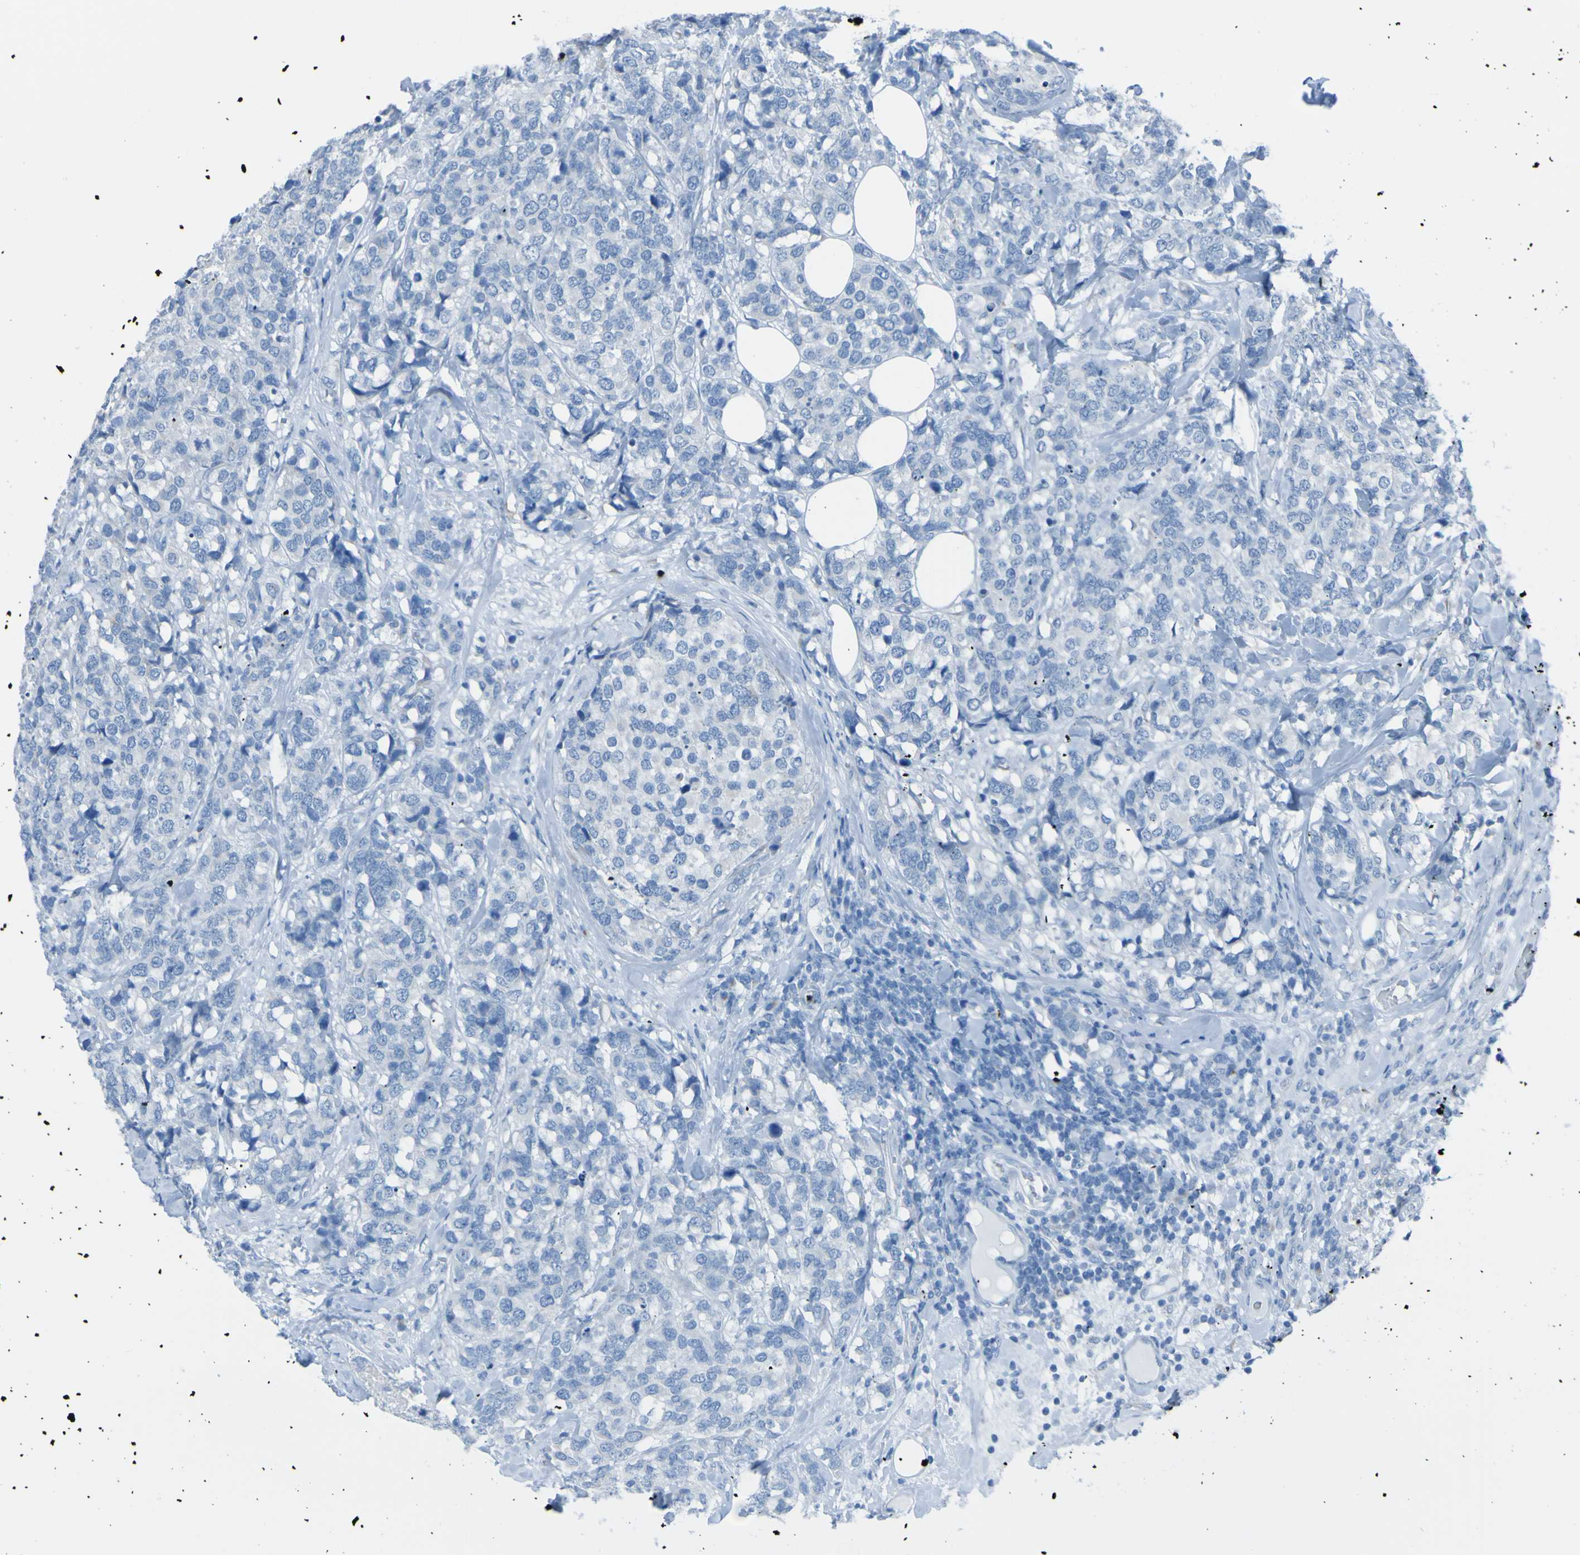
{"staining": {"intensity": "negative", "quantity": "none", "location": "none"}, "tissue": "breast cancer", "cell_type": "Tumor cells", "image_type": "cancer", "snomed": [{"axis": "morphology", "description": "Lobular carcinoma"}, {"axis": "topography", "description": "Breast"}], "caption": "This photomicrograph is of lobular carcinoma (breast) stained with immunohistochemistry (IHC) to label a protein in brown with the nuclei are counter-stained blue. There is no positivity in tumor cells. (DAB (3,3'-diaminobenzidine) IHC with hematoxylin counter stain).", "gene": "ACMSD", "patient": {"sex": "female", "age": 59}}